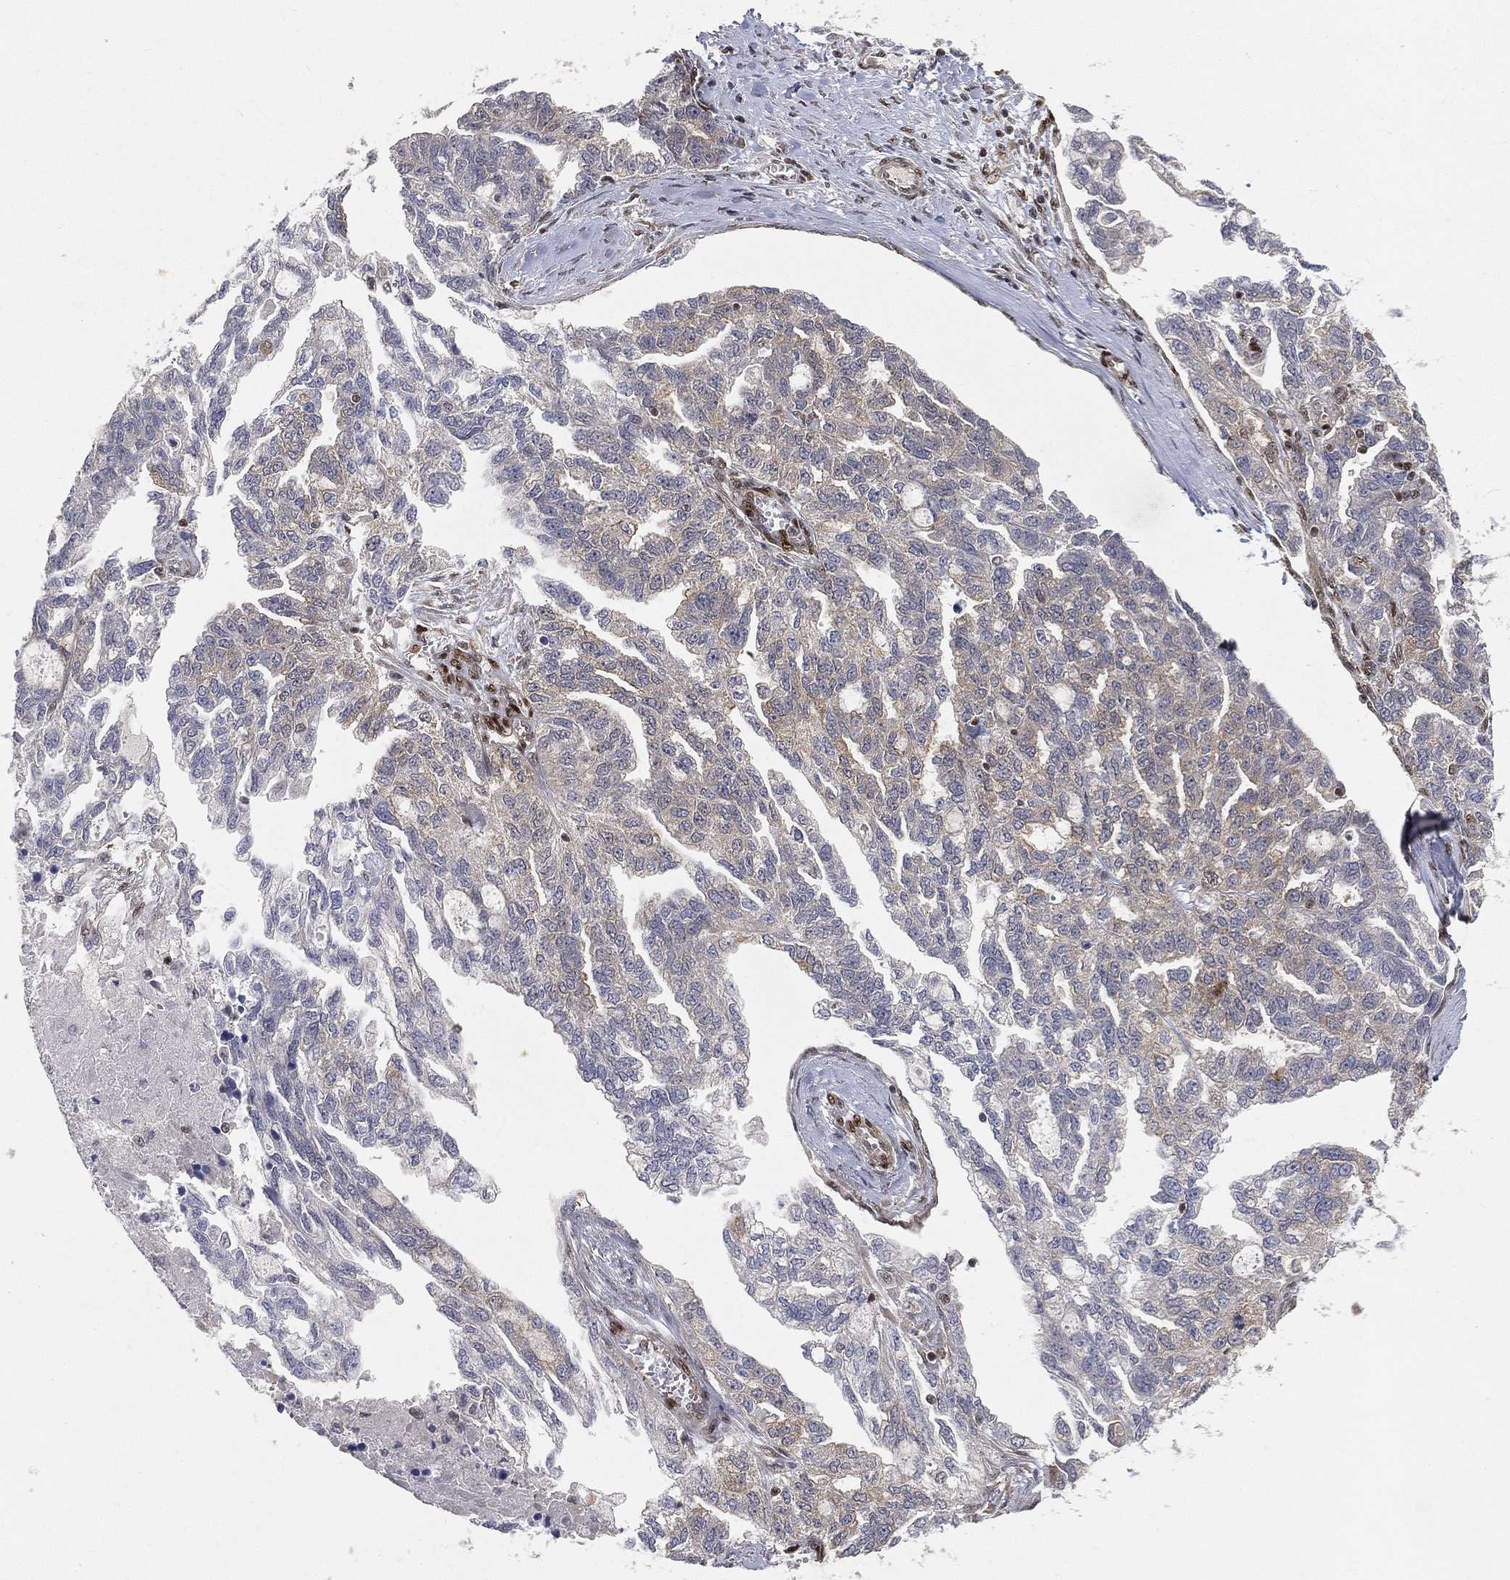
{"staining": {"intensity": "weak", "quantity": "<25%", "location": "cytoplasmic/membranous"}, "tissue": "ovarian cancer", "cell_type": "Tumor cells", "image_type": "cancer", "snomed": [{"axis": "morphology", "description": "Cystadenocarcinoma, serous, NOS"}, {"axis": "topography", "description": "Ovary"}], "caption": "This is a photomicrograph of immunohistochemistry (IHC) staining of ovarian cancer, which shows no staining in tumor cells. (Immunohistochemistry (ihc), brightfield microscopy, high magnification).", "gene": "CRTC3", "patient": {"sex": "female", "age": 51}}